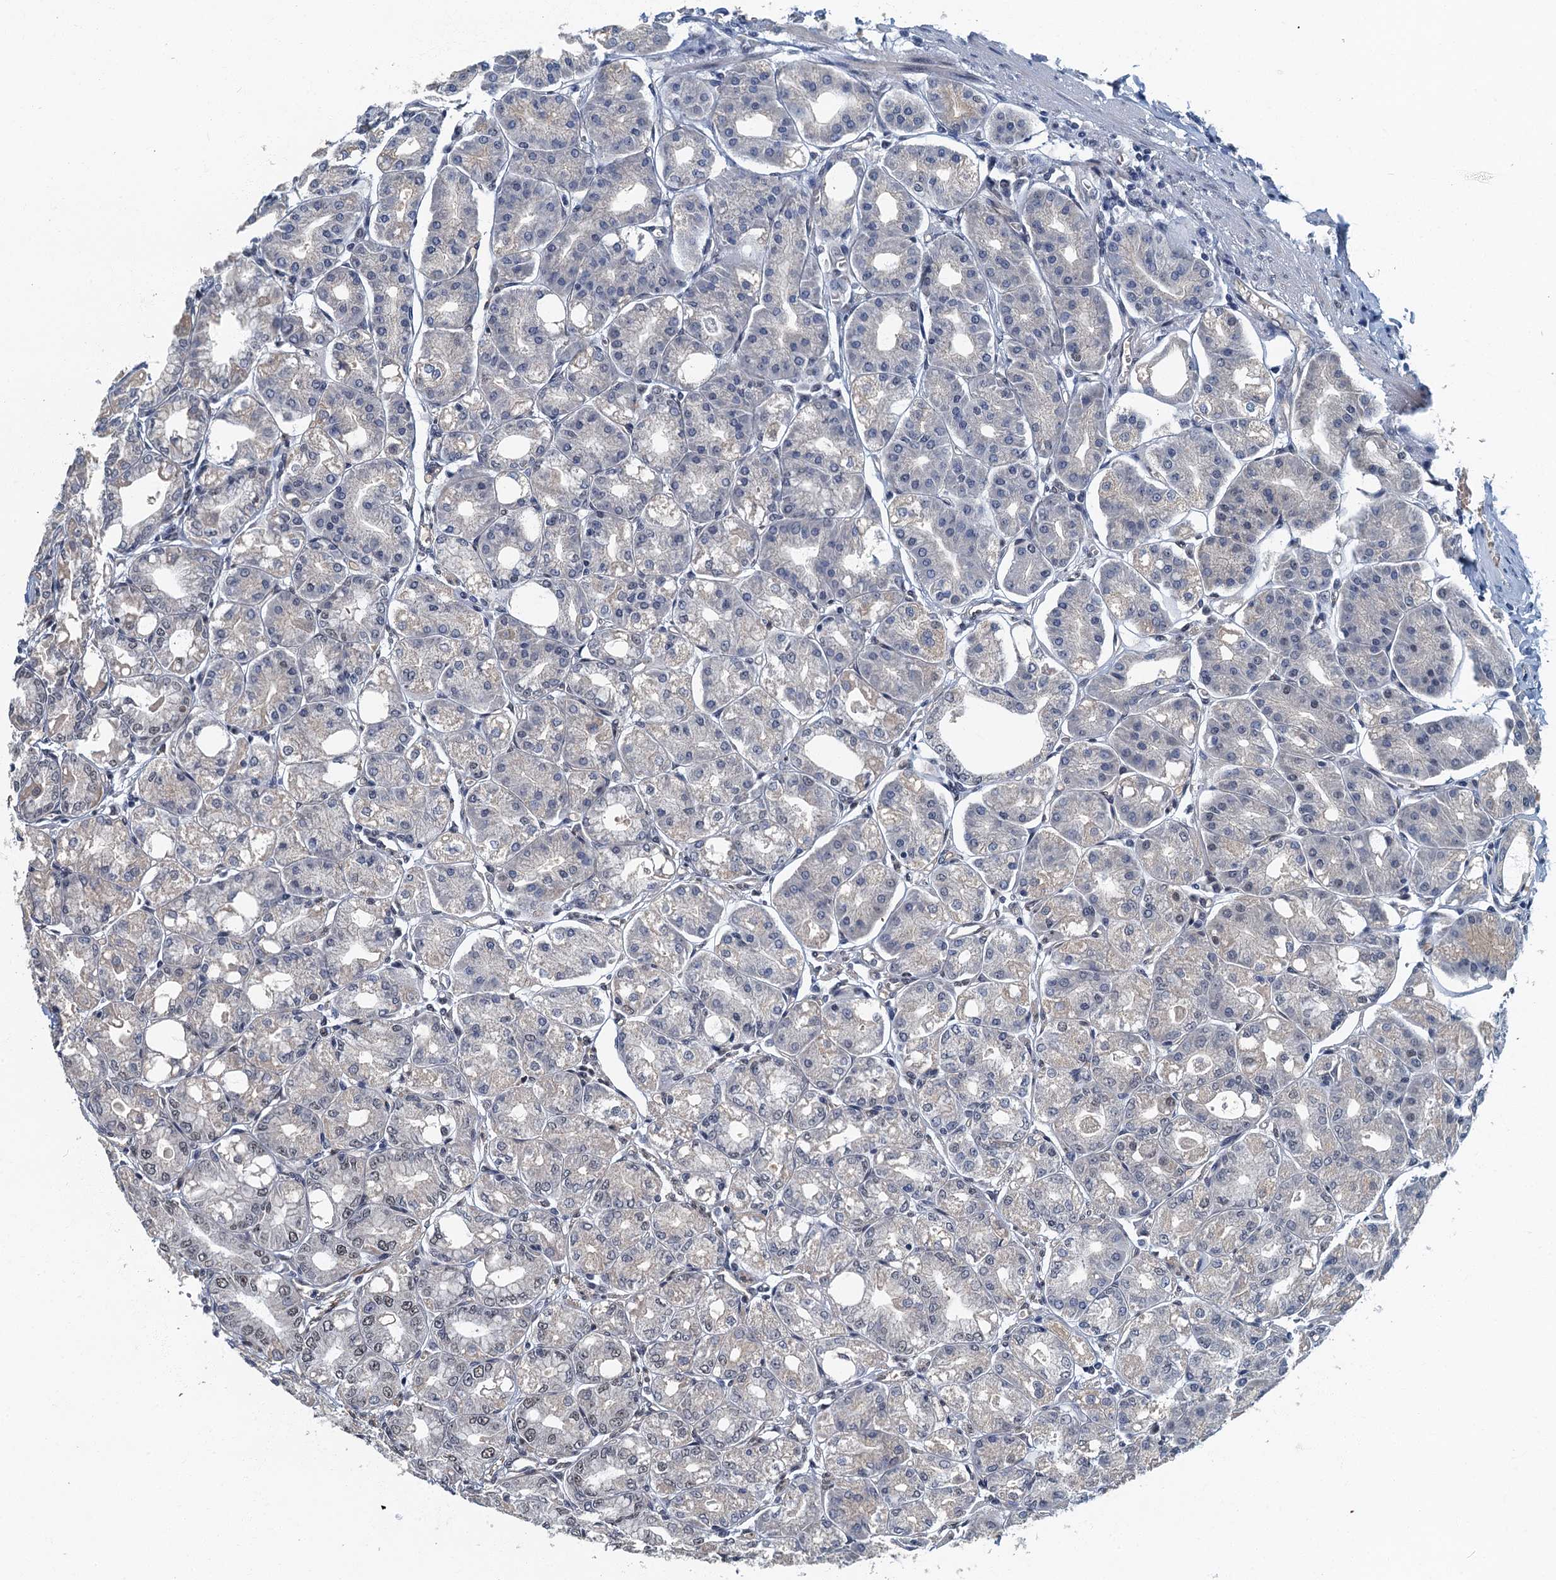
{"staining": {"intensity": "moderate", "quantity": "25%-75%", "location": "nuclear"}, "tissue": "stomach", "cell_type": "Glandular cells", "image_type": "normal", "snomed": [{"axis": "morphology", "description": "Normal tissue, NOS"}, {"axis": "topography", "description": "Stomach, lower"}], "caption": "Stomach stained for a protein displays moderate nuclear positivity in glandular cells. (DAB = brown stain, brightfield microscopy at high magnification).", "gene": "GADL1", "patient": {"sex": "male", "age": 71}}